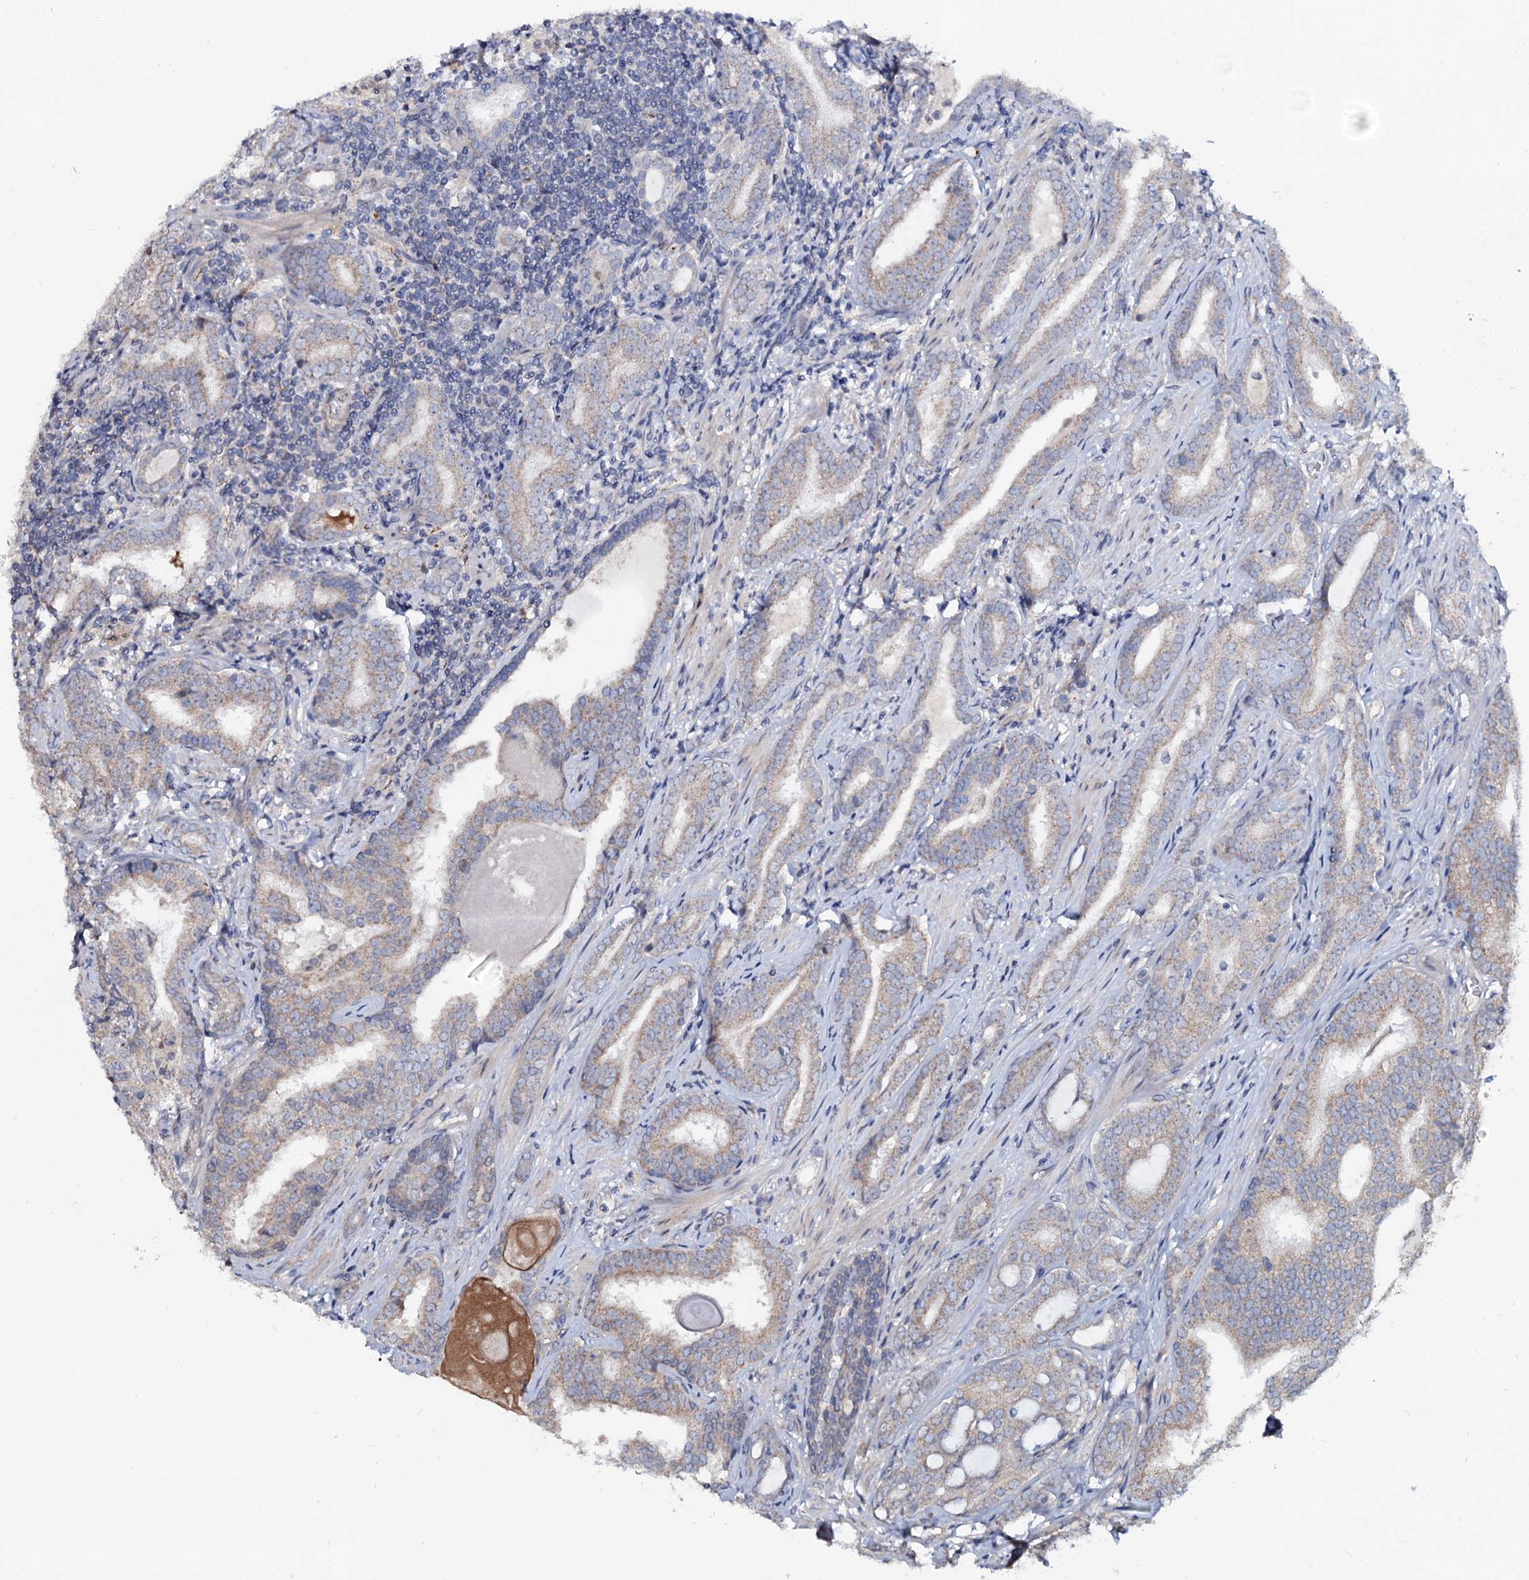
{"staining": {"intensity": "weak", "quantity": "25%-75%", "location": "cytoplasmic/membranous"}, "tissue": "prostate cancer", "cell_type": "Tumor cells", "image_type": "cancer", "snomed": [{"axis": "morphology", "description": "Adenocarcinoma, High grade"}, {"axis": "topography", "description": "Prostate"}], "caption": "Immunohistochemistry histopathology image of neoplastic tissue: human prostate adenocarcinoma (high-grade) stained using immunohistochemistry (IHC) shows low levels of weak protein expression localized specifically in the cytoplasmic/membranous of tumor cells, appearing as a cytoplasmic/membranous brown color.", "gene": "PPP1R3D", "patient": {"sex": "male", "age": 63}}